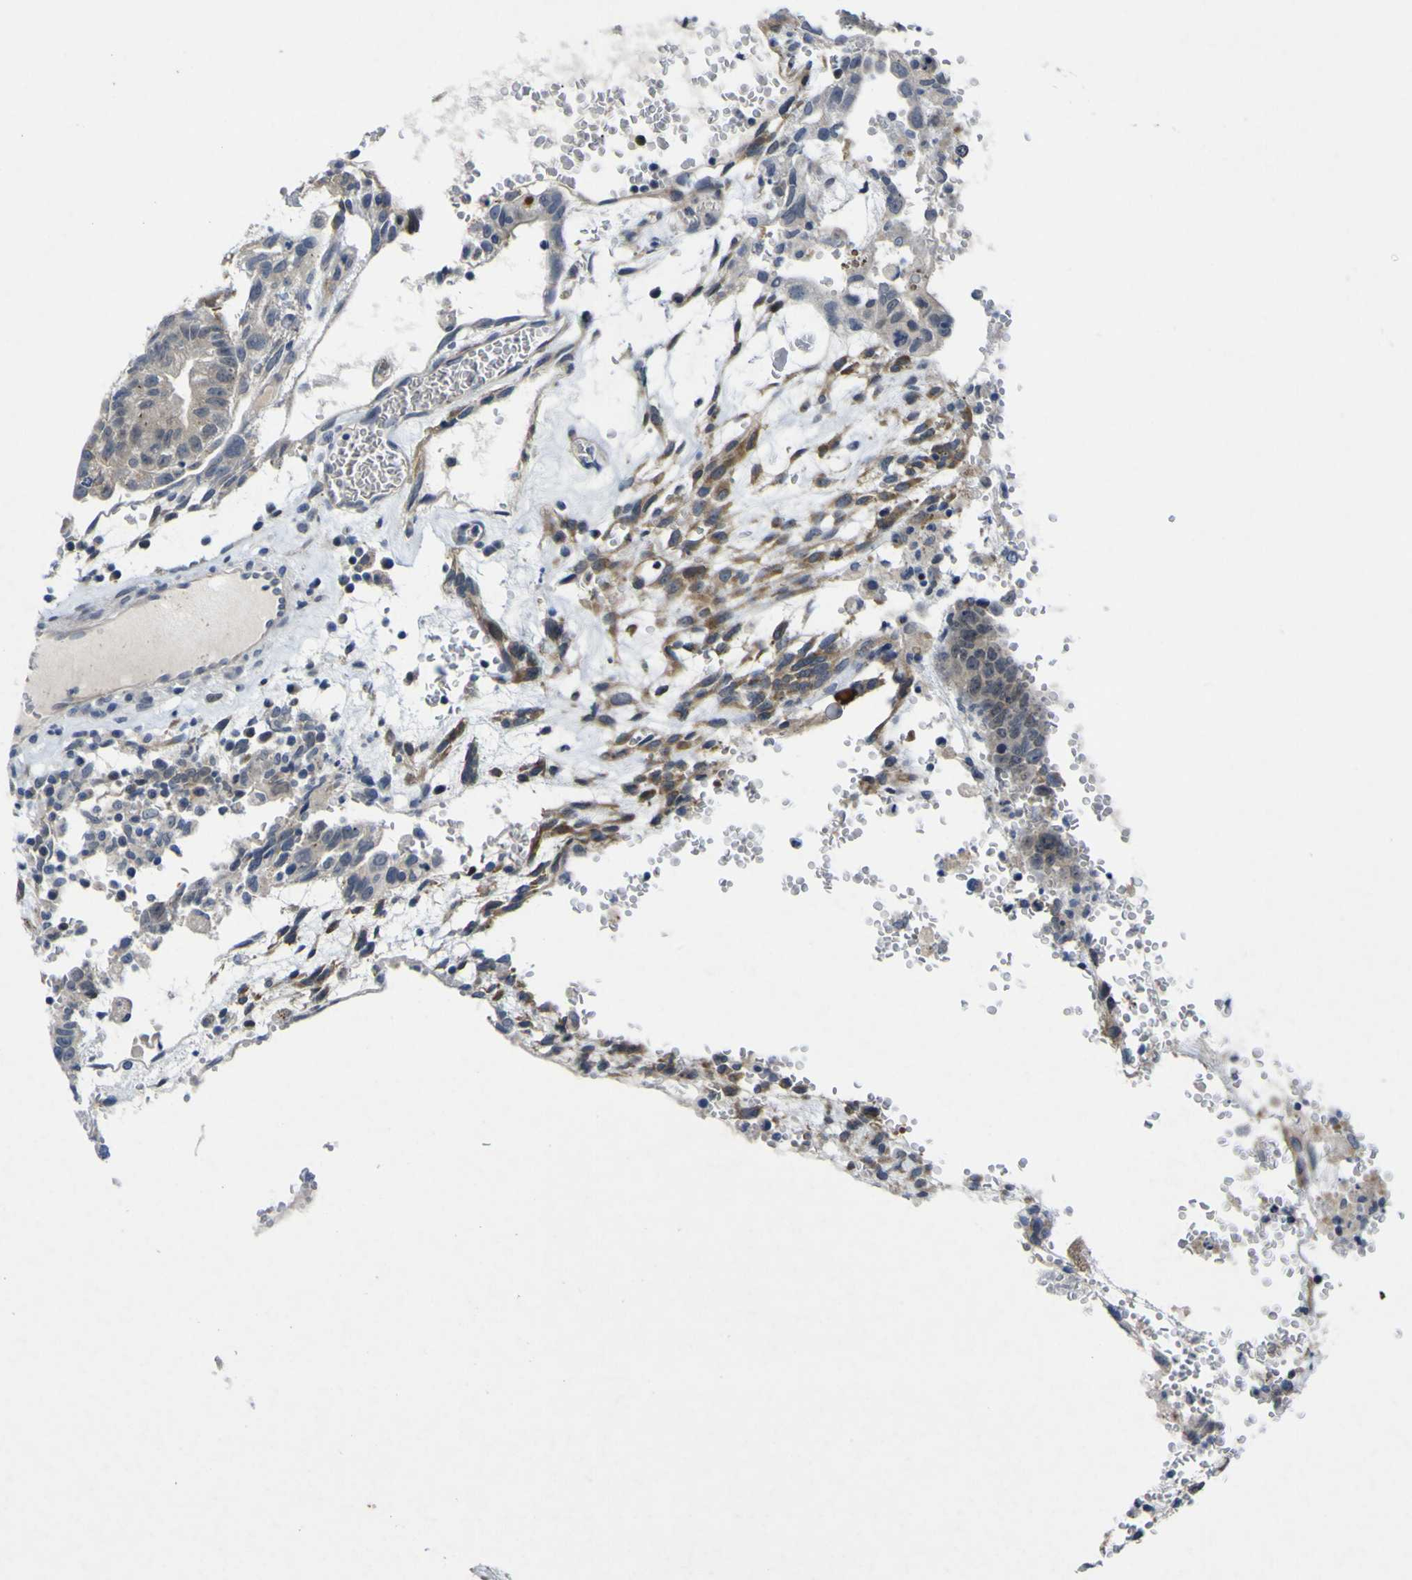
{"staining": {"intensity": "negative", "quantity": "none", "location": "none"}, "tissue": "testis cancer", "cell_type": "Tumor cells", "image_type": "cancer", "snomed": [{"axis": "morphology", "description": "Seminoma, NOS"}, {"axis": "morphology", "description": "Carcinoma, Embryonal, NOS"}, {"axis": "topography", "description": "Testis"}], "caption": "DAB immunohistochemical staining of testis seminoma demonstrates no significant positivity in tumor cells.", "gene": "NAV1", "patient": {"sex": "male", "age": 52}}